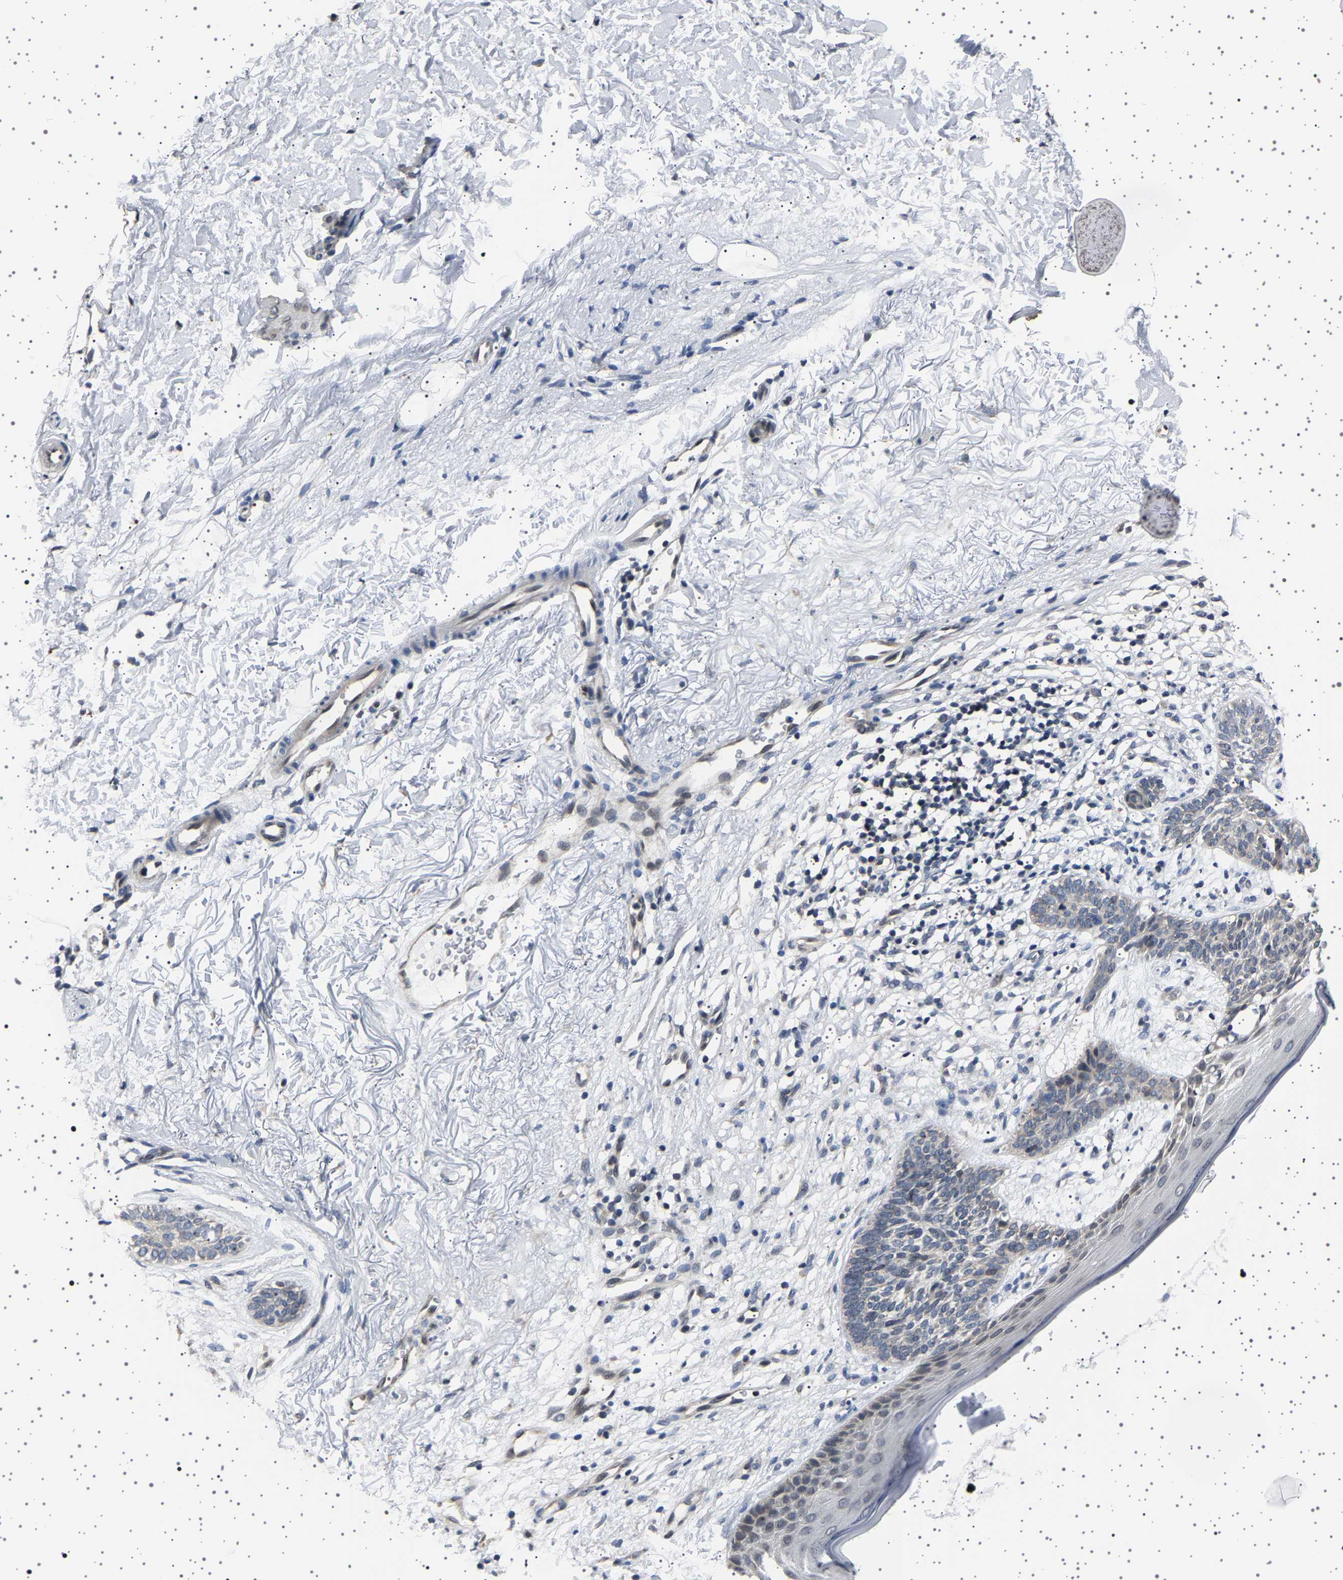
{"staining": {"intensity": "weak", "quantity": "<25%", "location": "cytoplasmic/membranous,nuclear"}, "tissue": "skin cancer", "cell_type": "Tumor cells", "image_type": "cancer", "snomed": [{"axis": "morphology", "description": "Basal cell carcinoma"}, {"axis": "topography", "description": "Skin"}], "caption": "Basal cell carcinoma (skin) was stained to show a protein in brown. There is no significant expression in tumor cells. (DAB (3,3'-diaminobenzidine) immunohistochemistry with hematoxylin counter stain).", "gene": "IL10RB", "patient": {"sex": "female", "age": 70}}